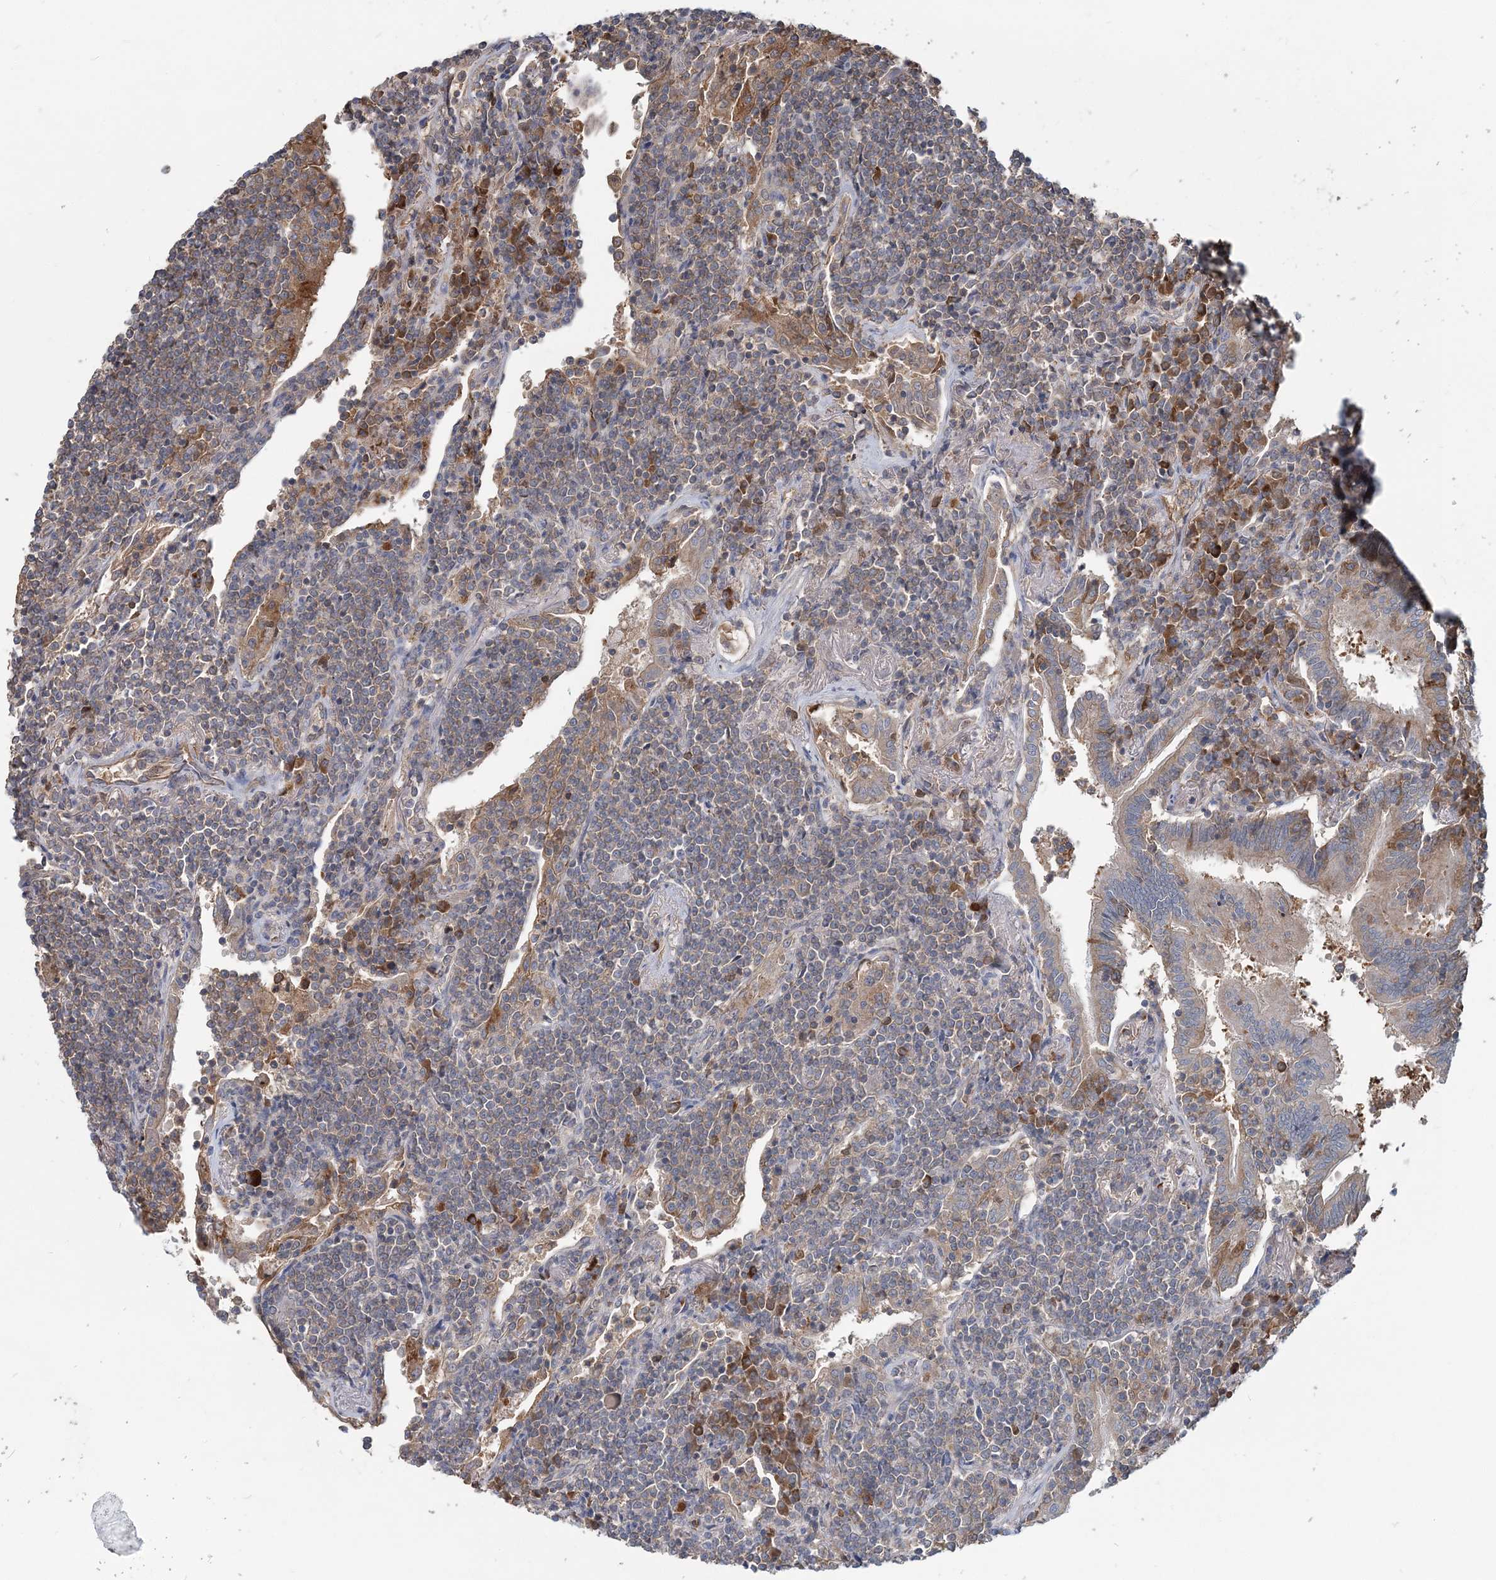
{"staining": {"intensity": "negative", "quantity": "none", "location": "none"}, "tissue": "lymphoma", "cell_type": "Tumor cells", "image_type": "cancer", "snomed": [{"axis": "morphology", "description": "Malignant lymphoma, non-Hodgkin's type, Low grade"}, {"axis": "topography", "description": "Lung"}], "caption": "Human lymphoma stained for a protein using immunohistochemistry (IHC) exhibits no positivity in tumor cells.", "gene": "RNF25", "patient": {"sex": "female", "age": 71}}